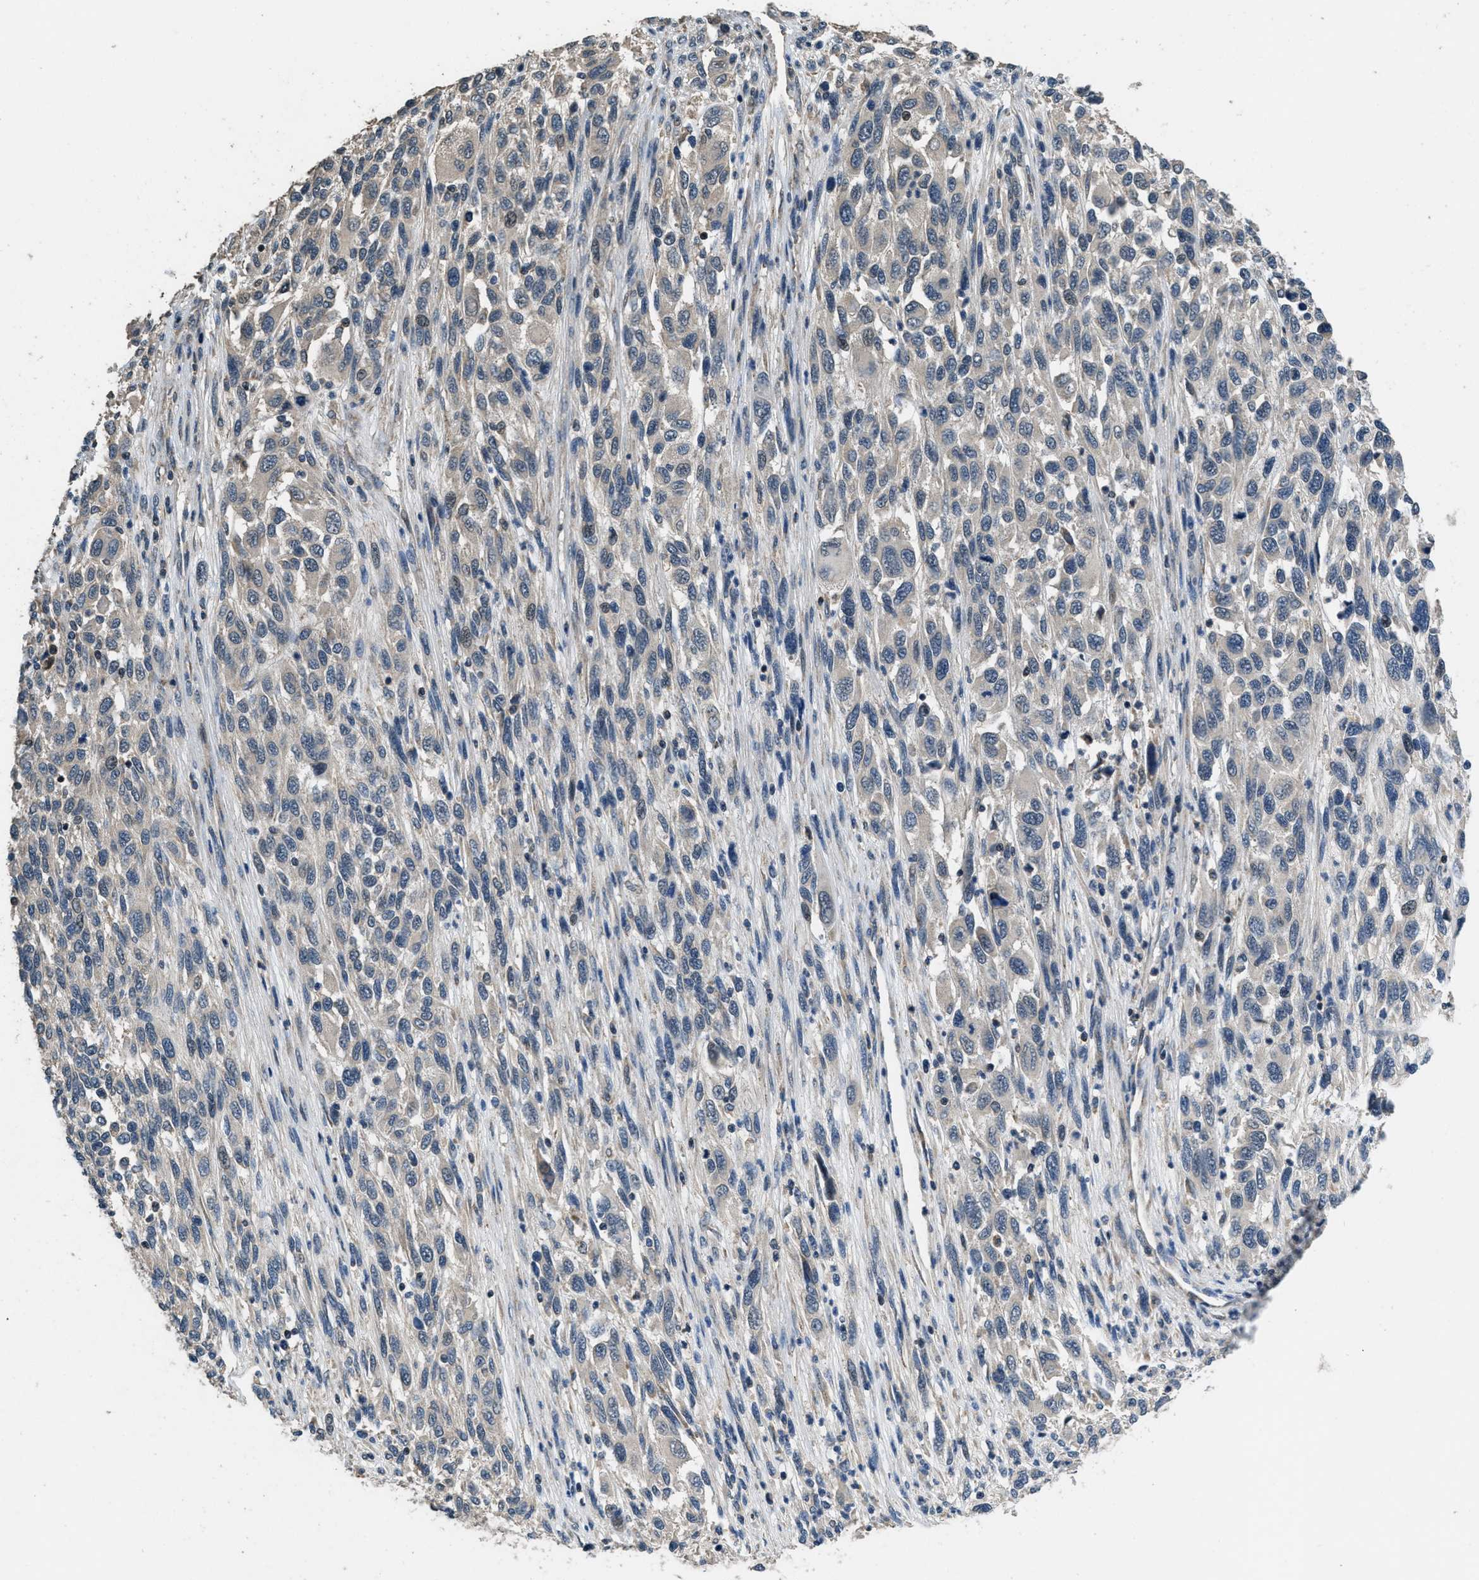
{"staining": {"intensity": "weak", "quantity": "<25%", "location": "nuclear"}, "tissue": "melanoma", "cell_type": "Tumor cells", "image_type": "cancer", "snomed": [{"axis": "morphology", "description": "Malignant melanoma, Metastatic site"}, {"axis": "topography", "description": "Lymph node"}], "caption": "There is no significant positivity in tumor cells of melanoma.", "gene": "NAT1", "patient": {"sex": "male", "age": 61}}